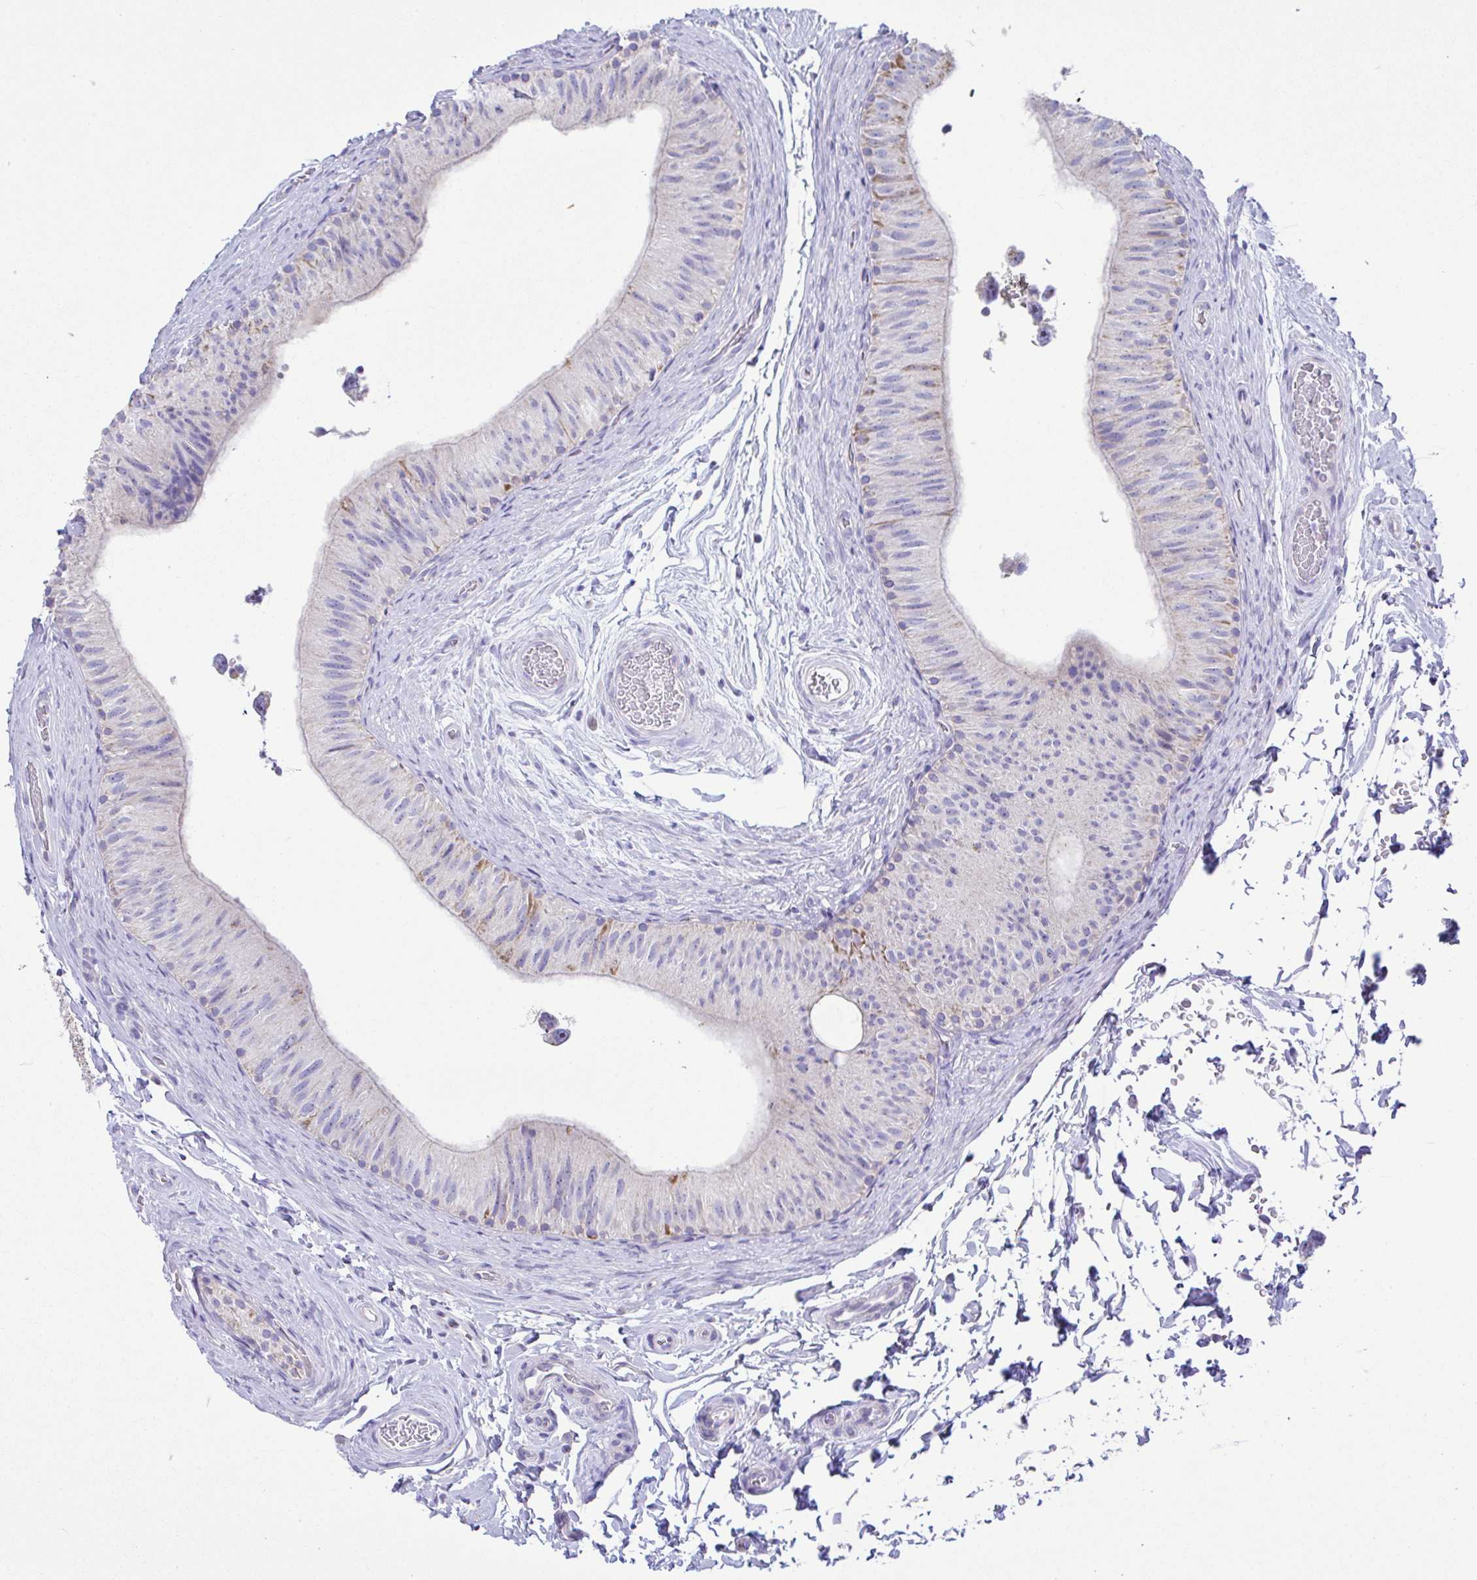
{"staining": {"intensity": "moderate", "quantity": "<25%", "location": "cytoplasmic/membranous"}, "tissue": "epididymis", "cell_type": "Glandular cells", "image_type": "normal", "snomed": [{"axis": "morphology", "description": "Normal tissue, NOS"}, {"axis": "topography", "description": "Epididymis, spermatic cord, NOS"}, {"axis": "topography", "description": "Epididymis"}], "caption": "The micrograph demonstrates immunohistochemical staining of normal epididymis. There is moderate cytoplasmic/membranous positivity is present in approximately <25% of glandular cells.", "gene": "NLRP8", "patient": {"sex": "male", "age": 31}}